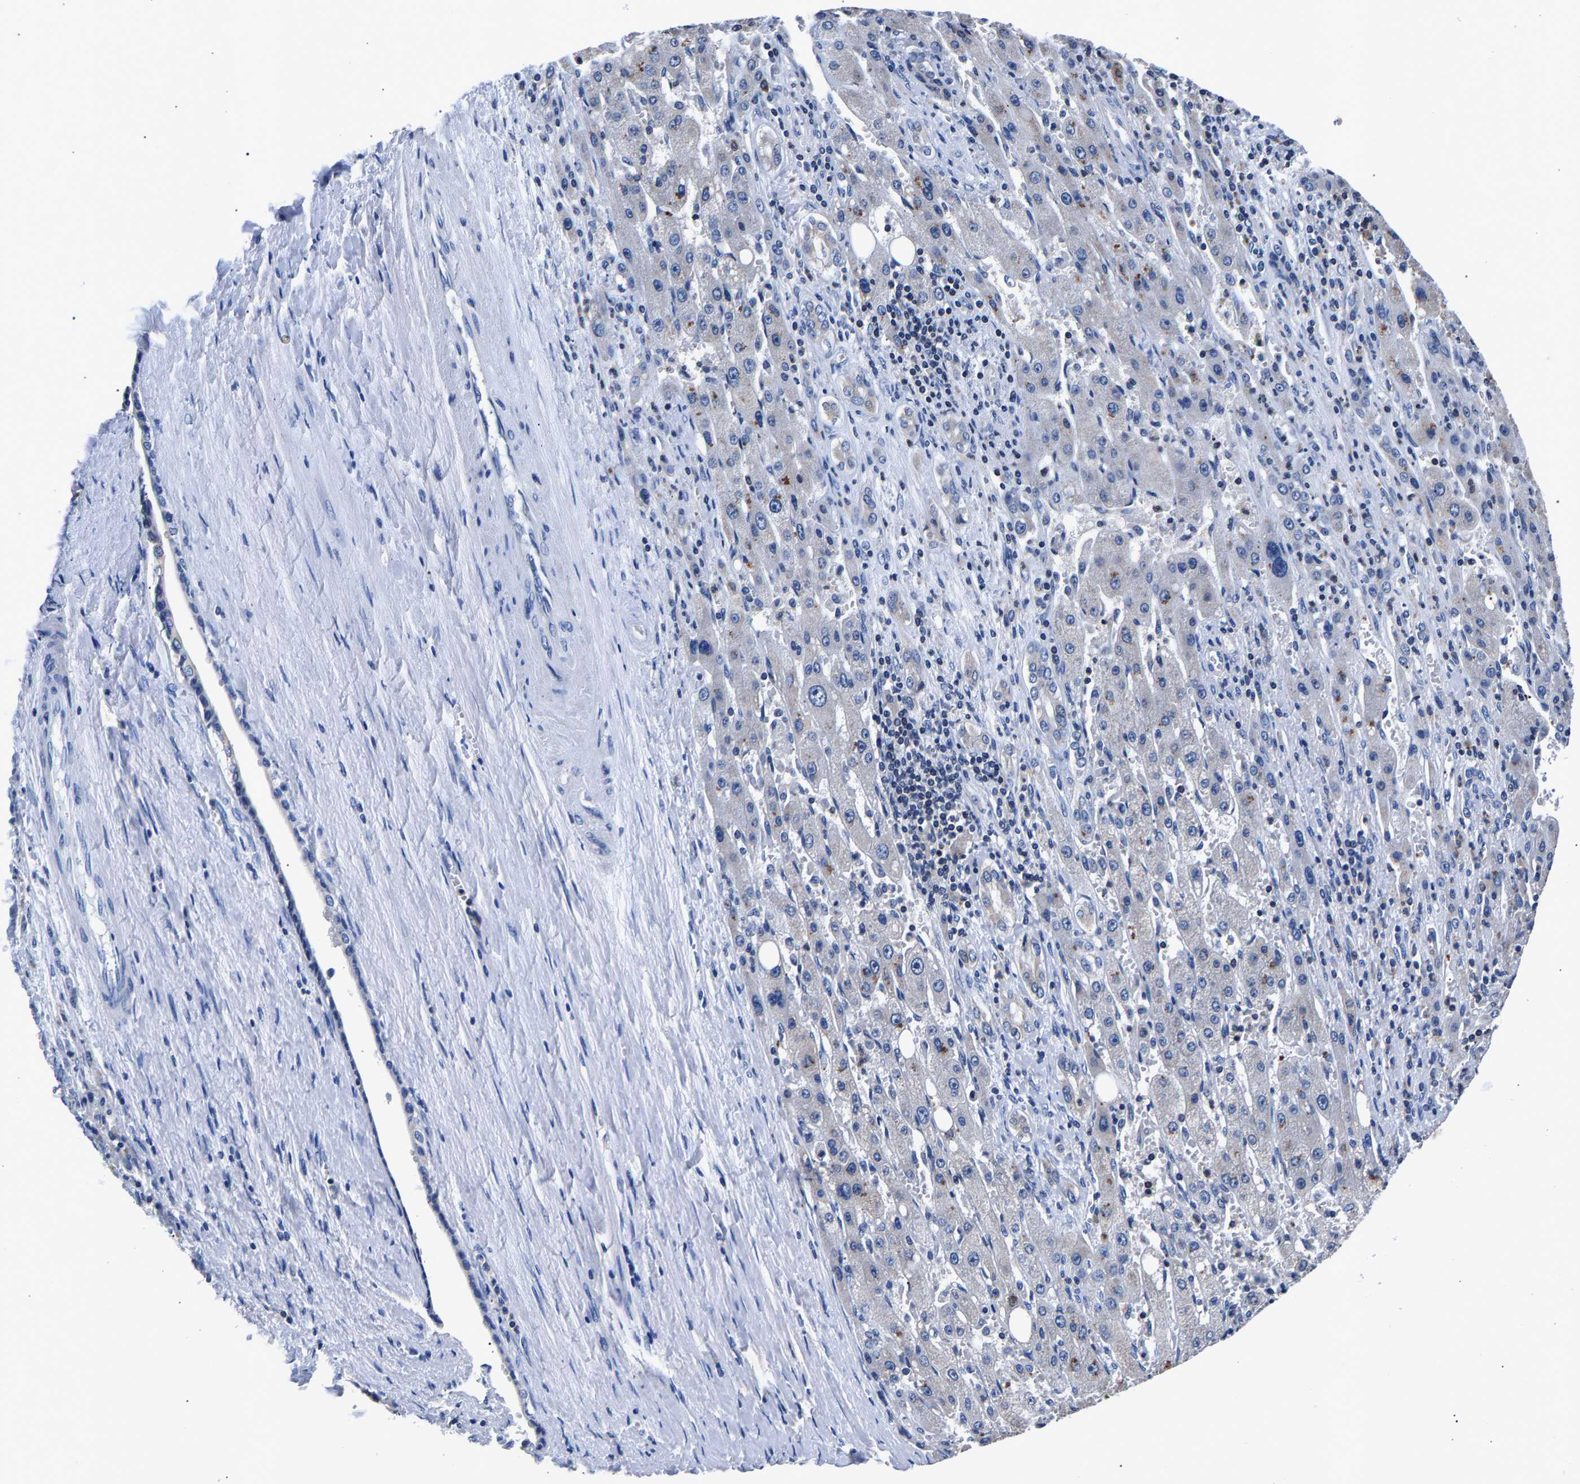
{"staining": {"intensity": "negative", "quantity": "none", "location": "none"}, "tissue": "liver cancer", "cell_type": "Tumor cells", "image_type": "cancer", "snomed": [{"axis": "morphology", "description": "Carcinoma, Hepatocellular, NOS"}, {"axis": "topography", "description": "Liver"}], "caption": "This is an immunohistochemistry histopathology image of liver cancer (hepatocellular carcinoma). There is no positivity in tumor cells.", "gene": "PHF24", "patient": {"sex": "female", "age": 73}}